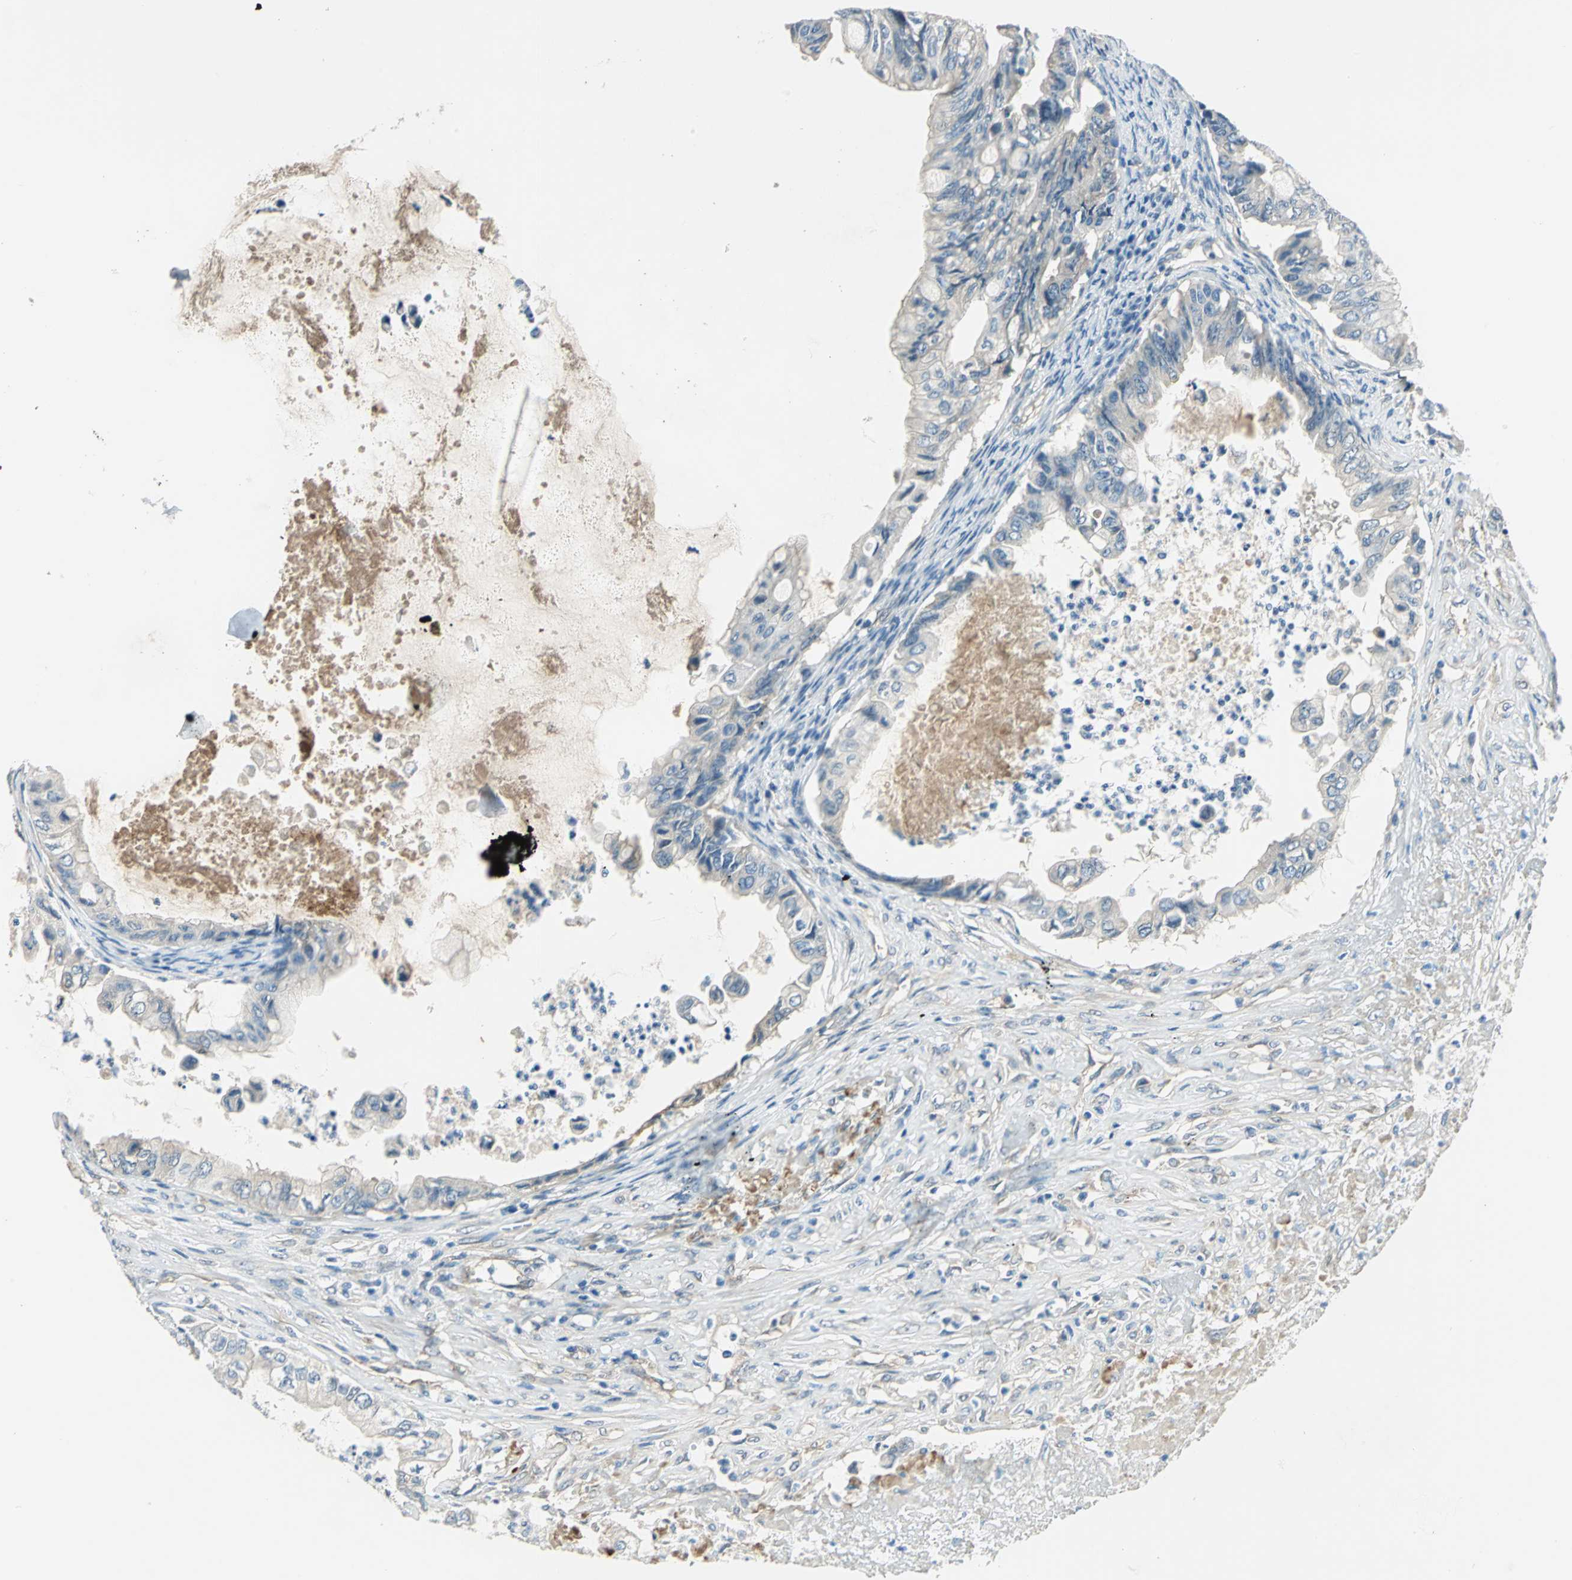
{"staining": {"intensity": "weak", "quantity": "<25%", "location": "cytoplasmic/membranous"}, "tissue": "ovarian cancer", "cell_type": "Tumor cells", "image_type": "cancer", "snomed": [{"axis": "morphology", "description": "Cystadenocarcinoma, mucinous, NOS"}, {"axis": "topography", "description": "Ovary"}], "caption": "Tumor cells show no significant staining in mucinous cystadenocarcinoma (ovarian). The staining was performed using DAB to visualize the protein expression in brown, while the nuclei were stained in blue with hematoxylin (Magnification: 20x).", "gene": "CDC42EP1", "patient": {"sex": "female", "age": 80}}